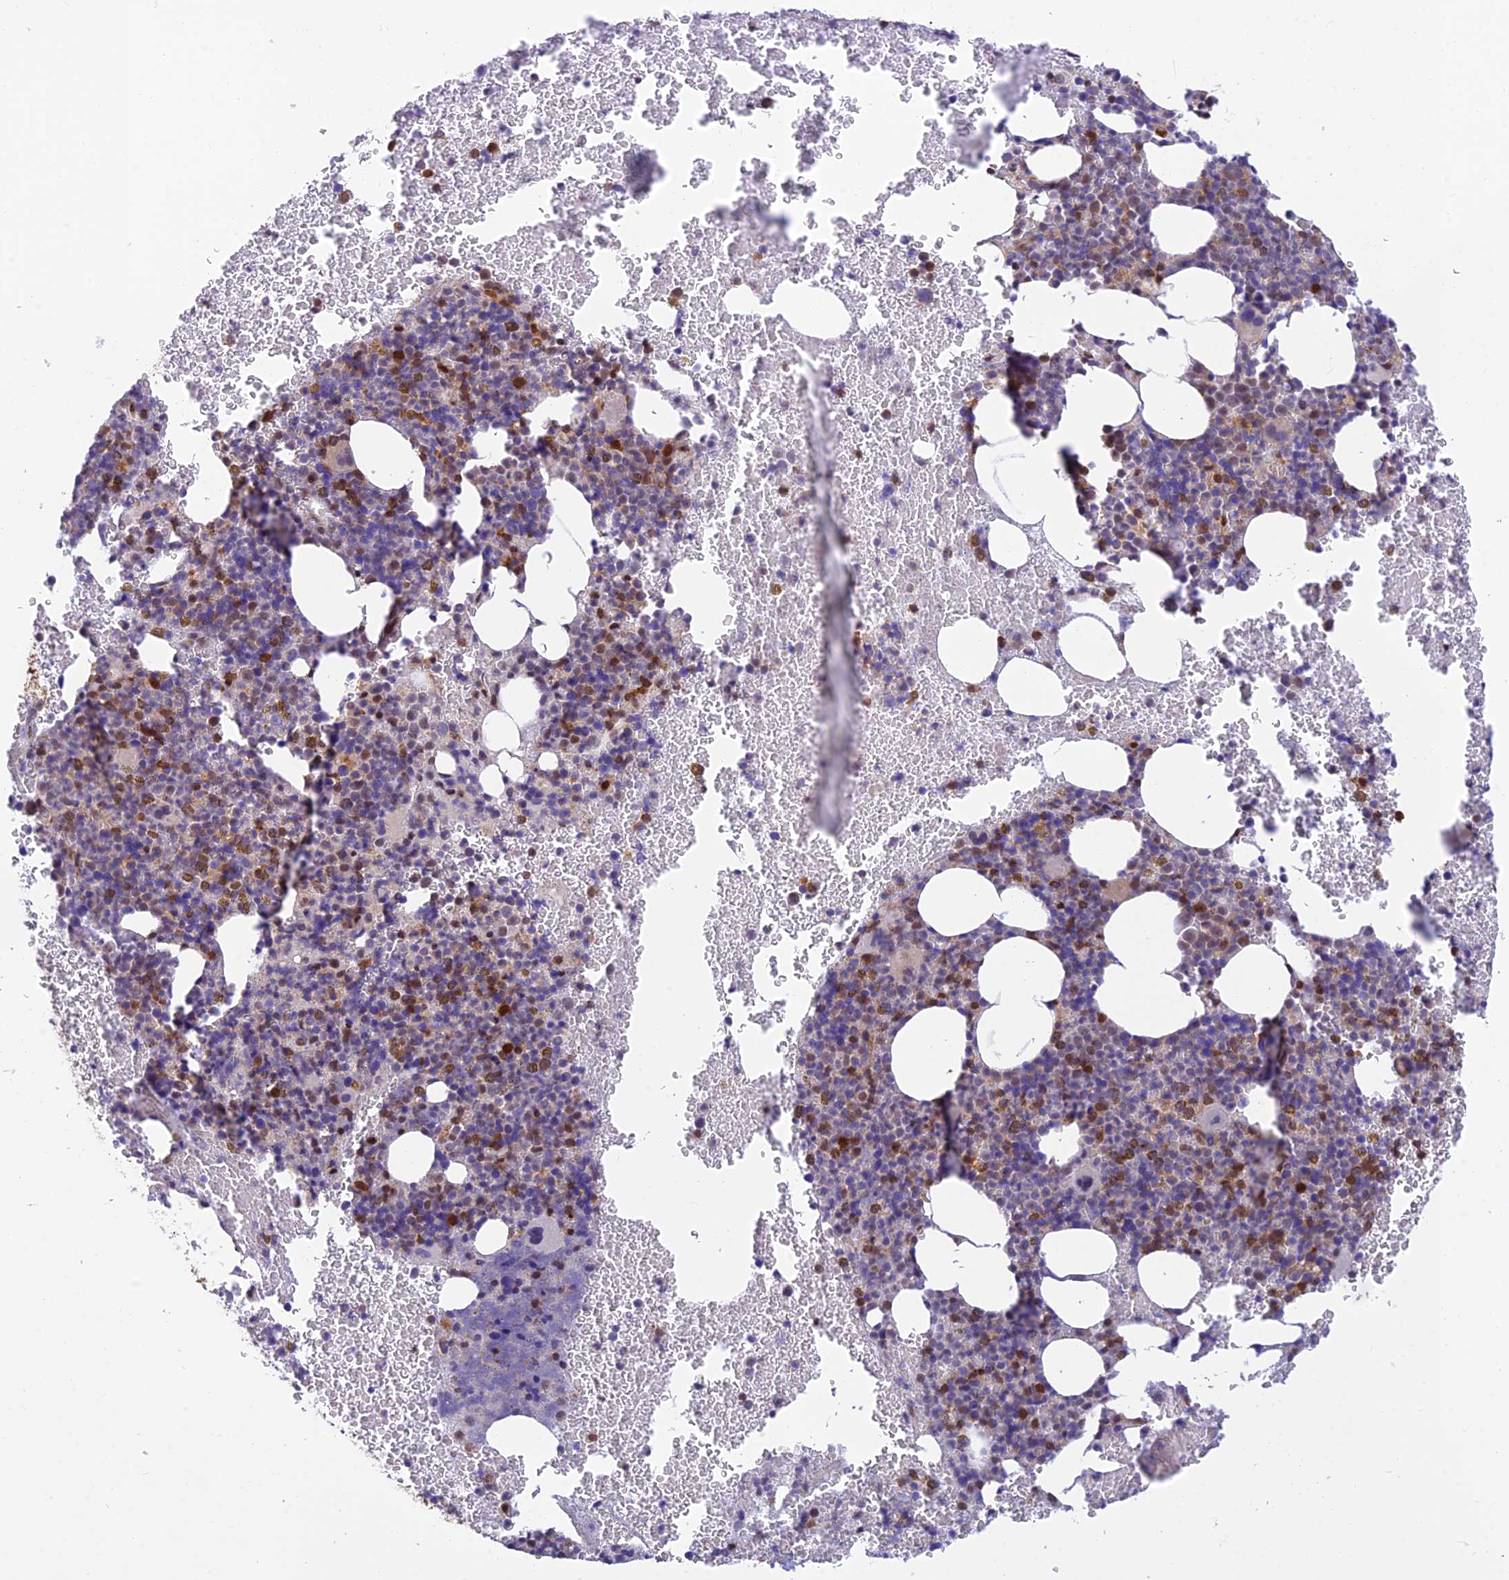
{"staining": {"intensity": "moderate", "quantity": "25%-75%", "location": "cytoplasmic/membranous,nuclear"}, "tissue": "bone marrow", "cell_type": "Hematopoietic cells", "image_type": "normal", "snomed": [{"axis": "morphology", "description": "Normal tissue, NOS"}, {"axis": "topography", "description": "Bone marrow"}], "caption": "An image showing moderate cytoplasmic/membranous,nuclear staining in about 25%-75% of hematopoietic cells in normal bone marrow, as visualized by brown immunohistochemical staining.", "gene": "LYSMD2", "patient": {"sex": "female", "age": 48}}